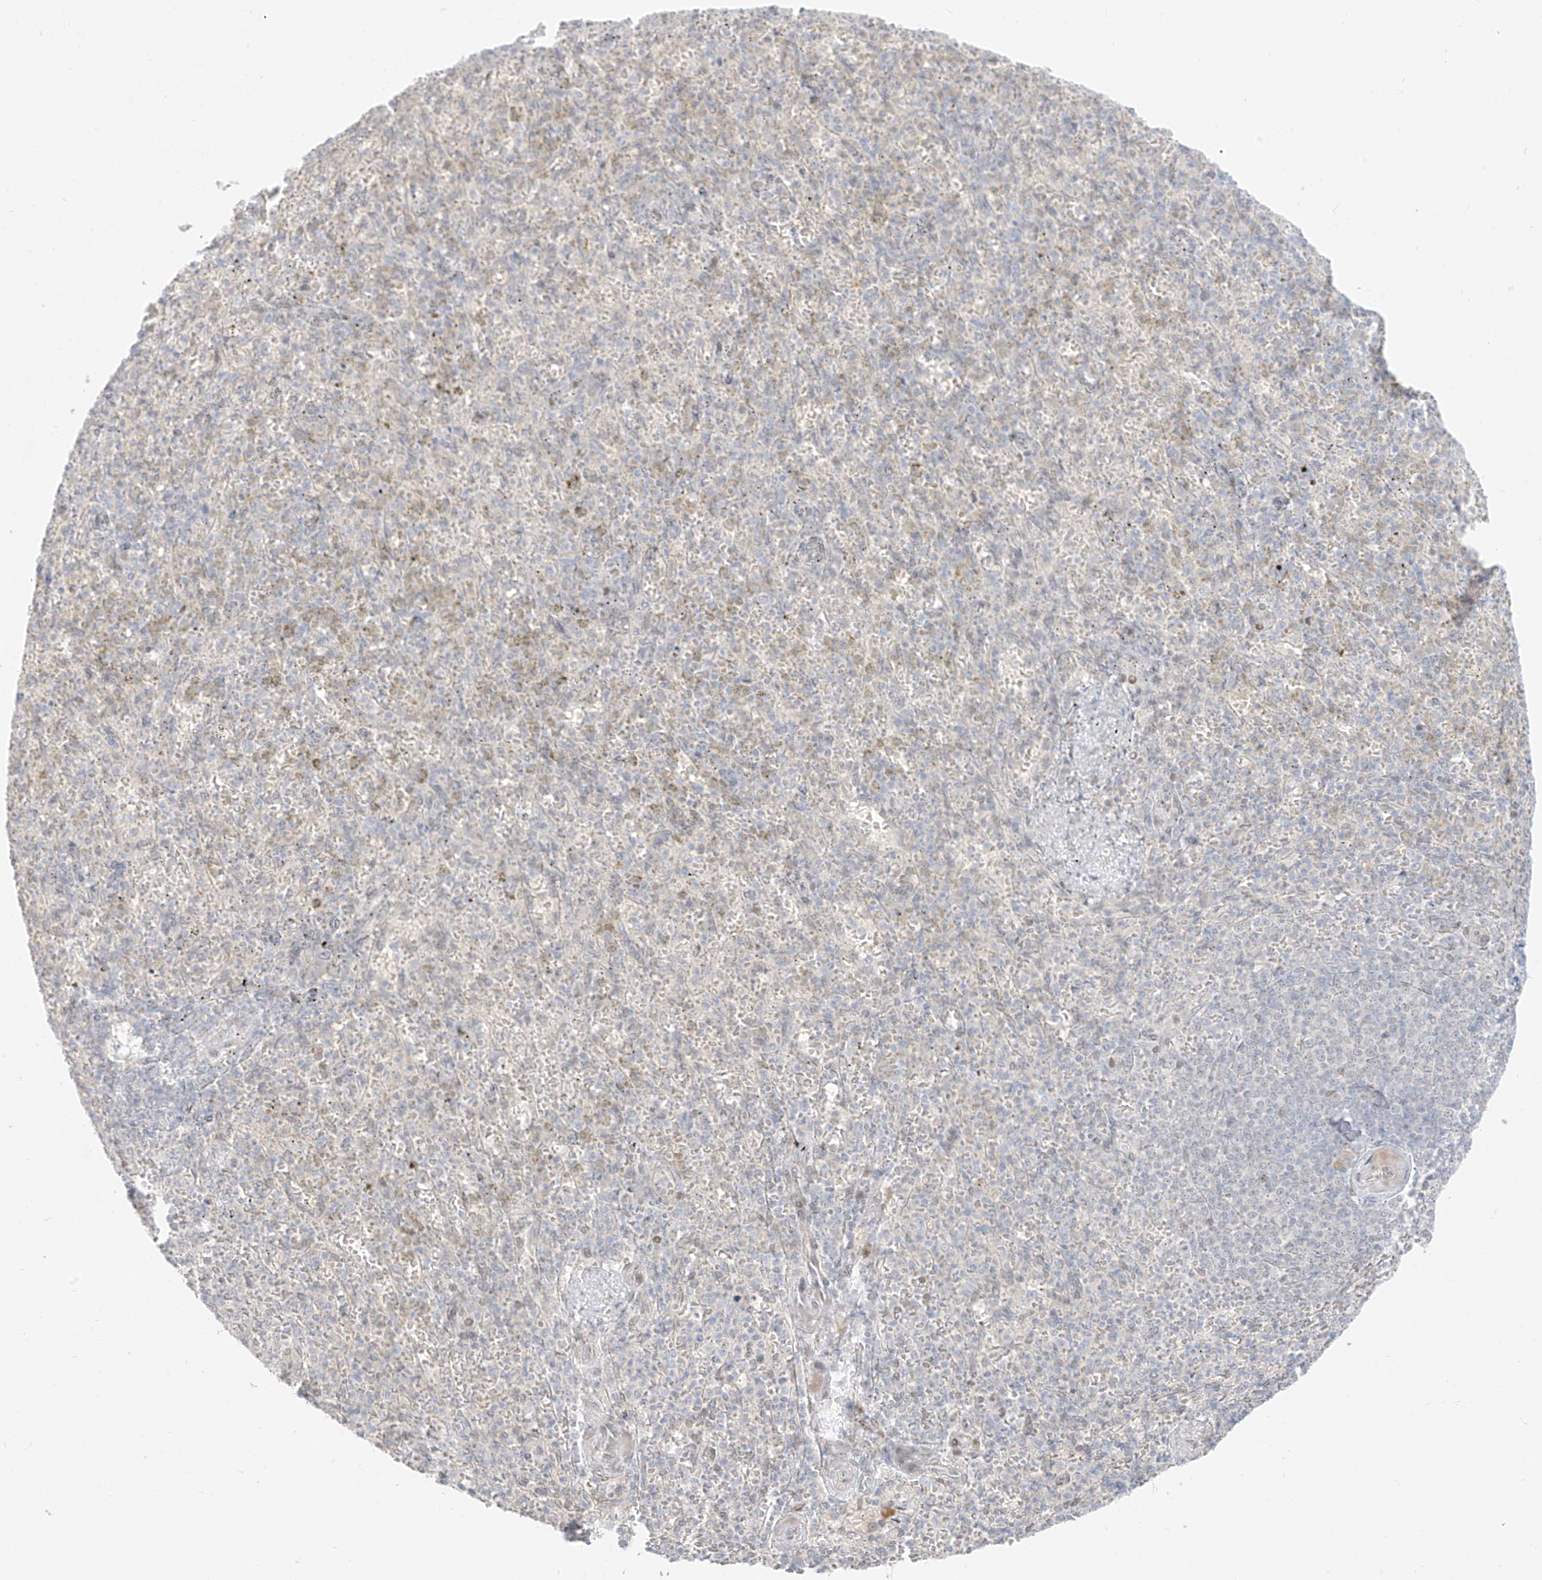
{"staining": {"intensity": "negative", "quantity": "none", "location": "none"}, "tissue": "spleen", "cell_type": "Cells in red pulp", "image_type": "normal", "snomed": [{"axis": "morphology", "description": "Normal tissue, NOS"}, {"axis": "topography", "description": "Spleen"}], "caption": "Benign spleen was stained to show a protein in brown. There is no significant expression in cells in red pulp.", "gene": "ZNF774", "patient": {"sex": "female", "age": 74}}